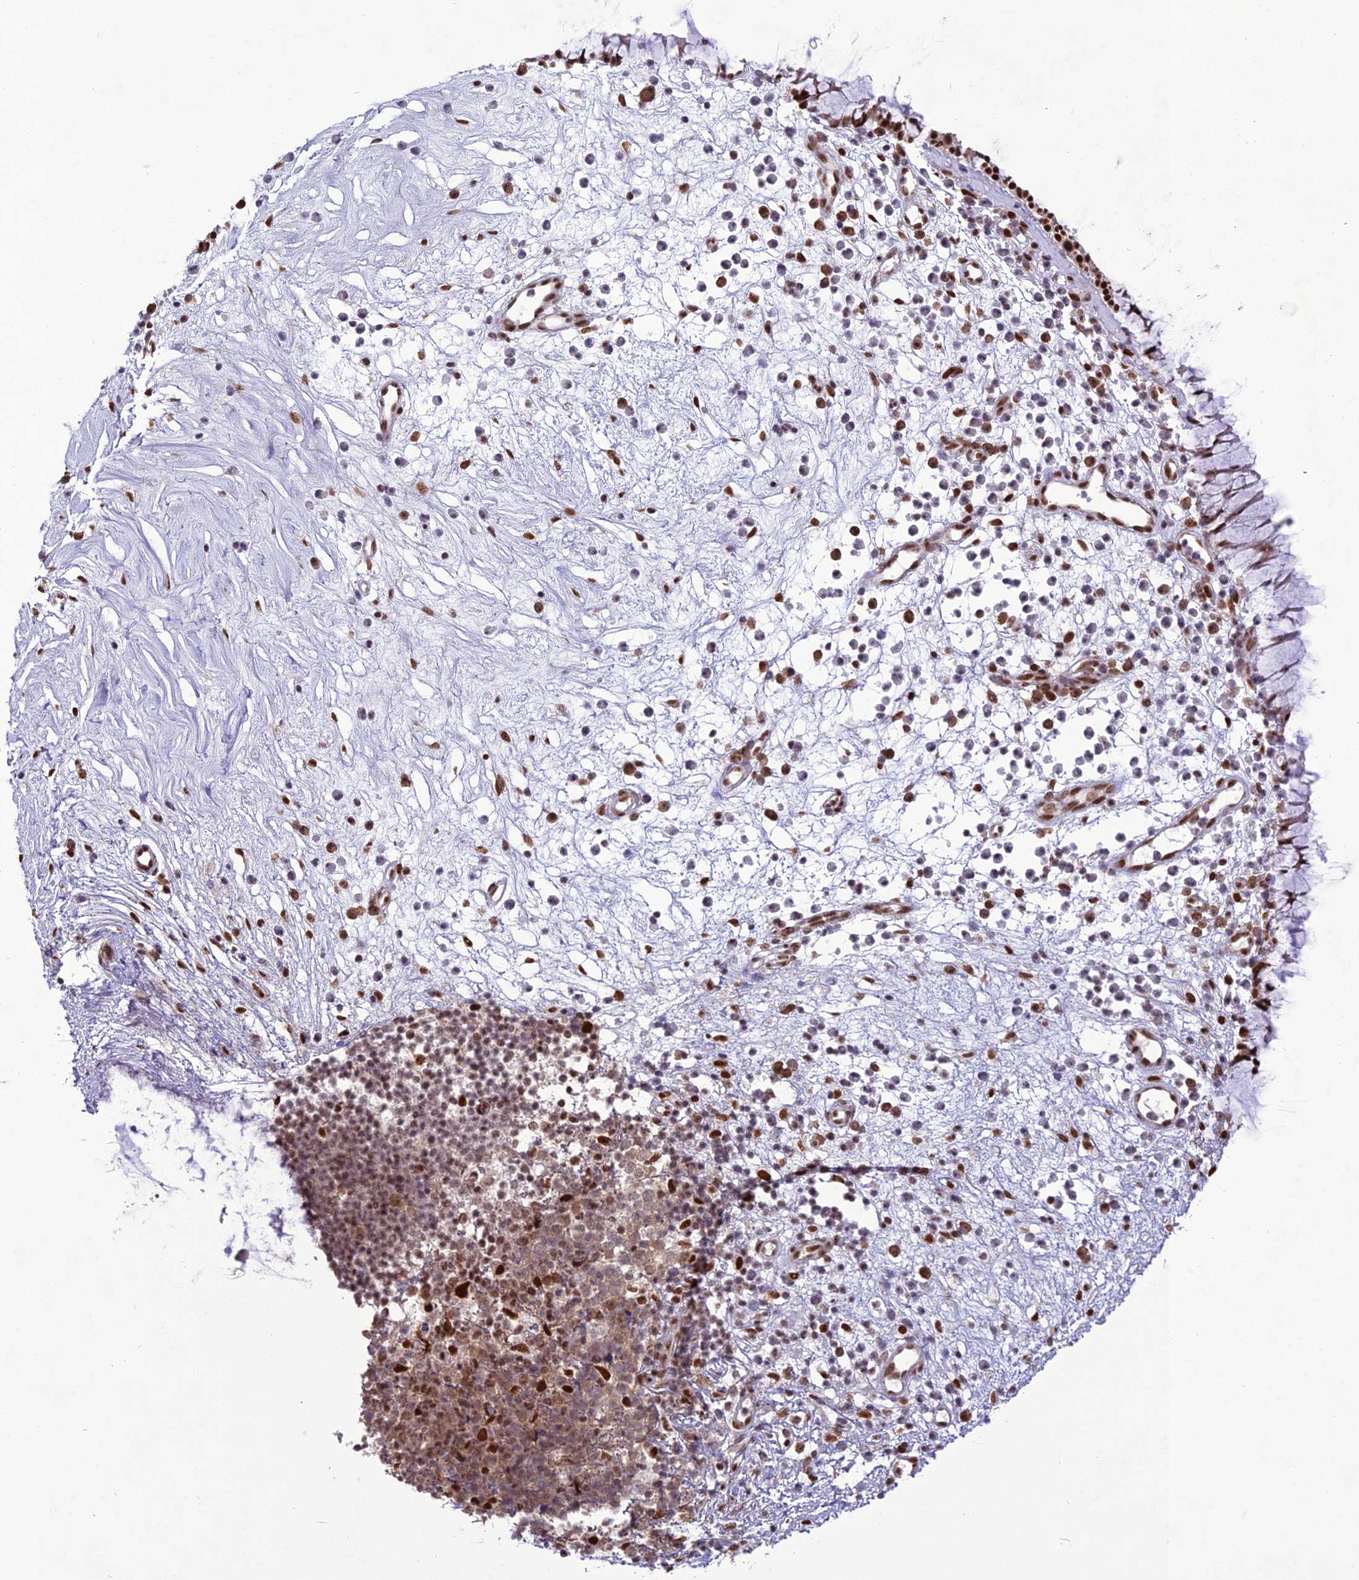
{"staining": {"intensity": "strong", "quantity": ">75%", "location": "nuclear"}, "tissue": "nasopharynx", "cell_type": "Respiratory epithelial cells", "image_type": "normal", "snomed": [{"axis": "morphology", "description": "Normal tissue, NOS"}, {"axis": "morphology", "description": "Inflammation, NOS"}, {"axis": "topography", "description": "Nasopharynx"}], "caption": "Protein expression analysis of normal nasopharynx displays strong nuclear staining in about >75% of respiratory epithelial cells. The staining was performed using DAB (3,3'-diaminobenzidine), with brown indicating positive protein expression. Nuclei are stained blue with hematoxylin.", "gene": "DDX1", "patient": {"sex": "male", "age": 70}}